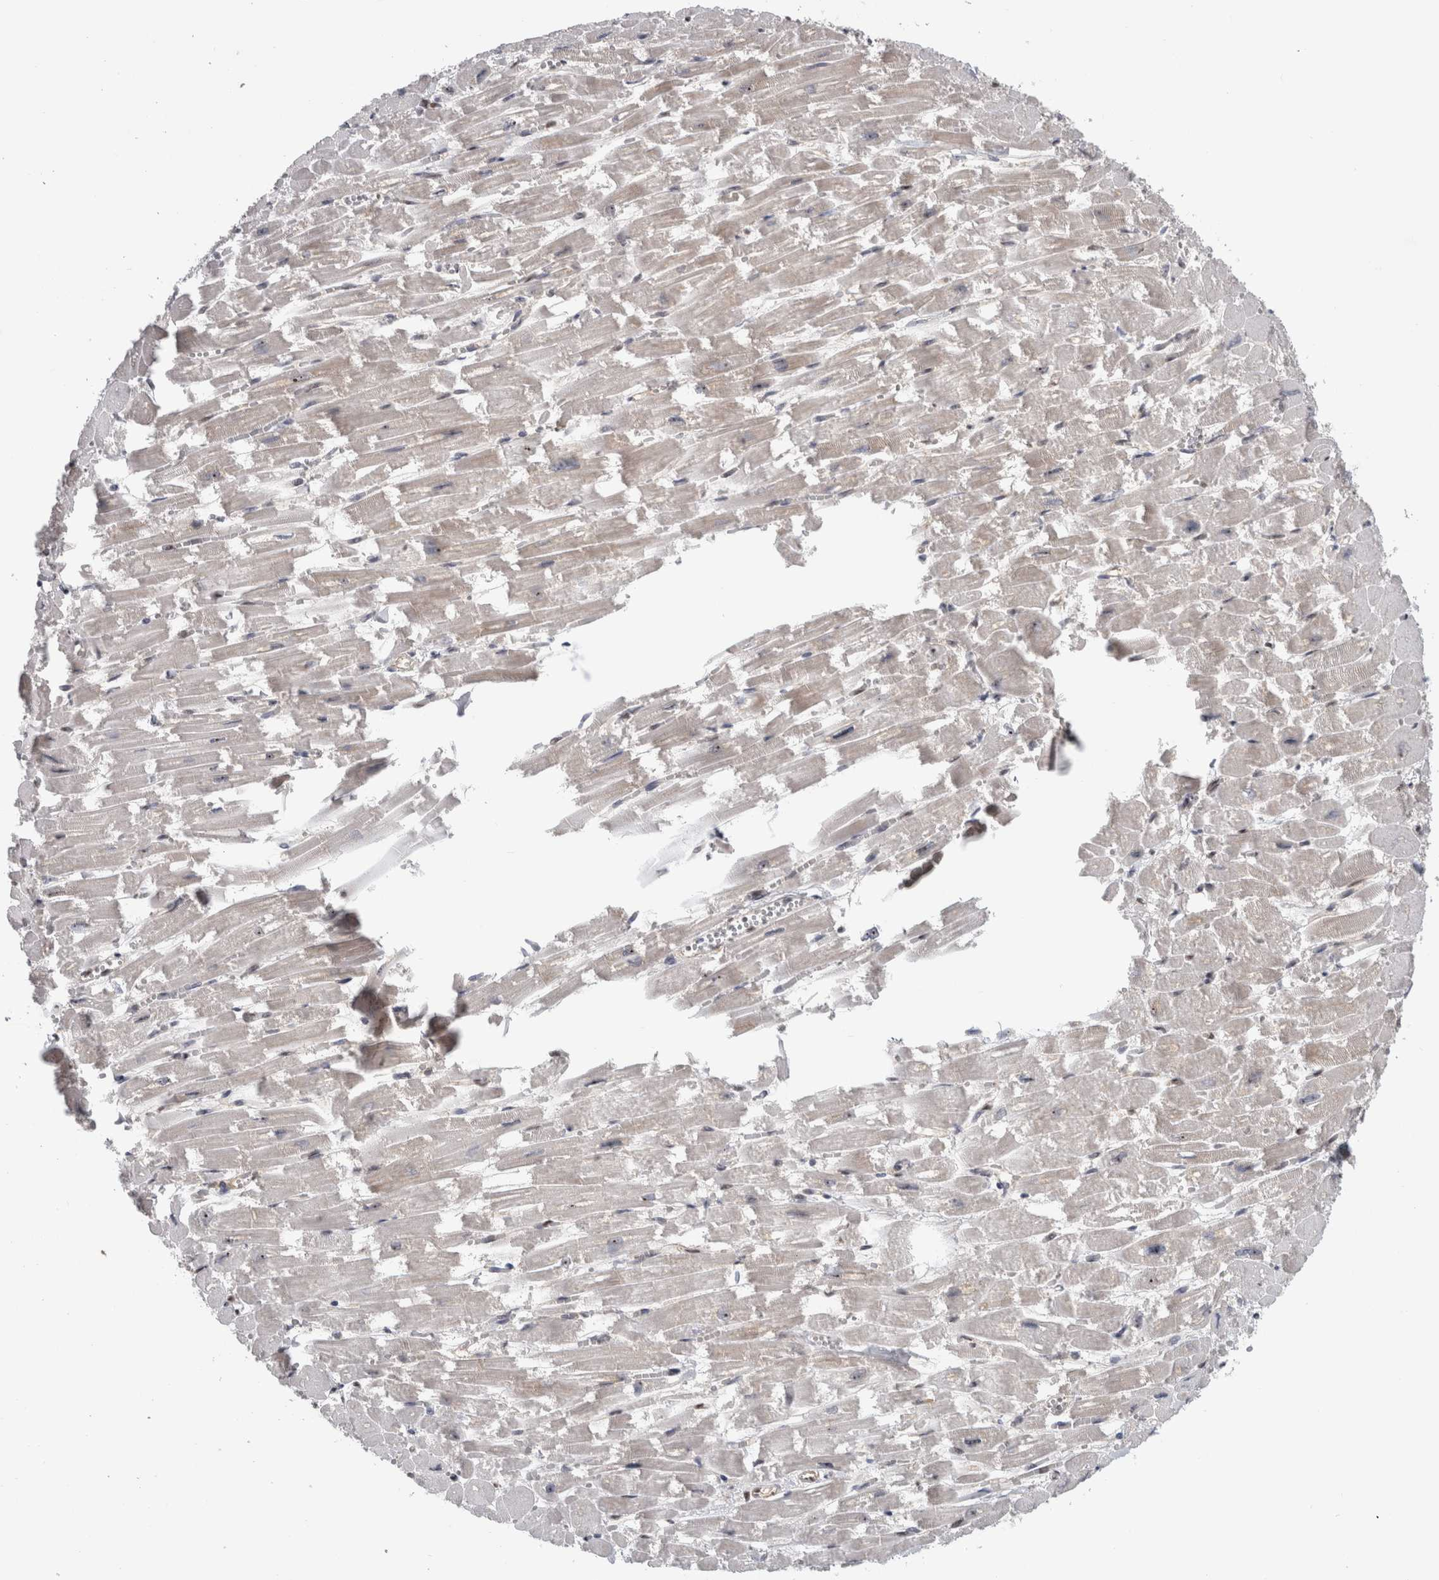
{"staining": {"intensity": "weak", "quantity": "<25%", "location": "cytoplasmic/membranous"}, "tissue": "heart muscle", "cell_type": "Cardiomyocytes", "image_type": "normal", "snomed": [{"axis": "morphology", "description": "Normal tissue, NOS"}, {"axis": "topography", "description": "Heart"}], "caption": "An immunohistochemistry image of benign heart muscle is shown. There is no staining in cardiomyocytes of heart muscle.", "gene": "TDRD7", "patient": {"sex": "male", "age": 54}}